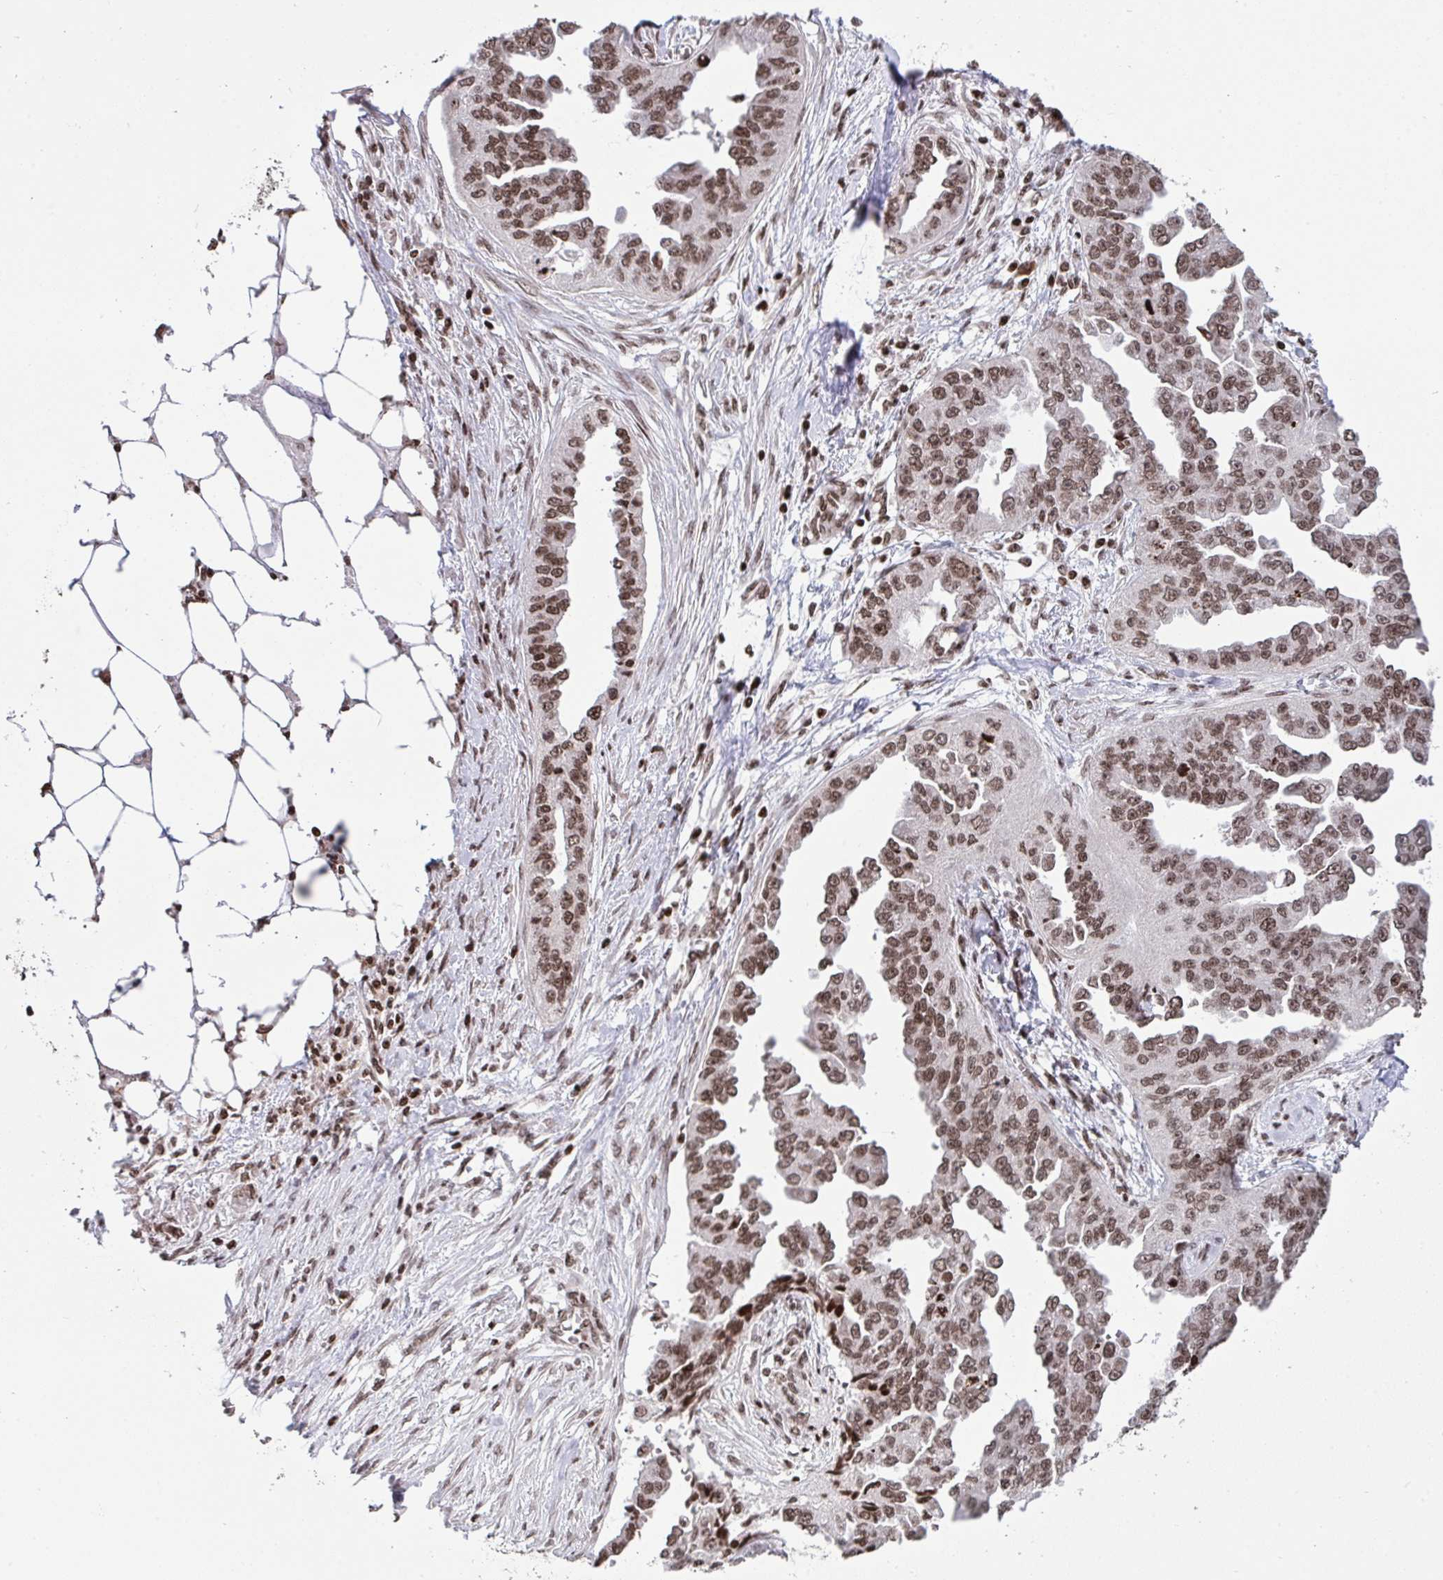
{"staining": {"intensity": "moderate", "quantity": ">75%", "location": "nuclear"}, "tissue": "ovarian cancer", "cell_type": "Tumor cells", "image_type": "cancer", "snomed": [{"axis": "morphology", "description": "Cystadenocarcinoma, serous, NOS"}, {"axis": "topography", "description": "Ovary"}], "caption": "High-power microscopy captured an immunohistochemistry (IHC) histopathology image of ovarian serous cystadenocarcinoma, revealing moderate nuclear expression in about >75% of tumor cells.", "gene": "NIP7", "patient": {"sex": "female", "age": 75}}